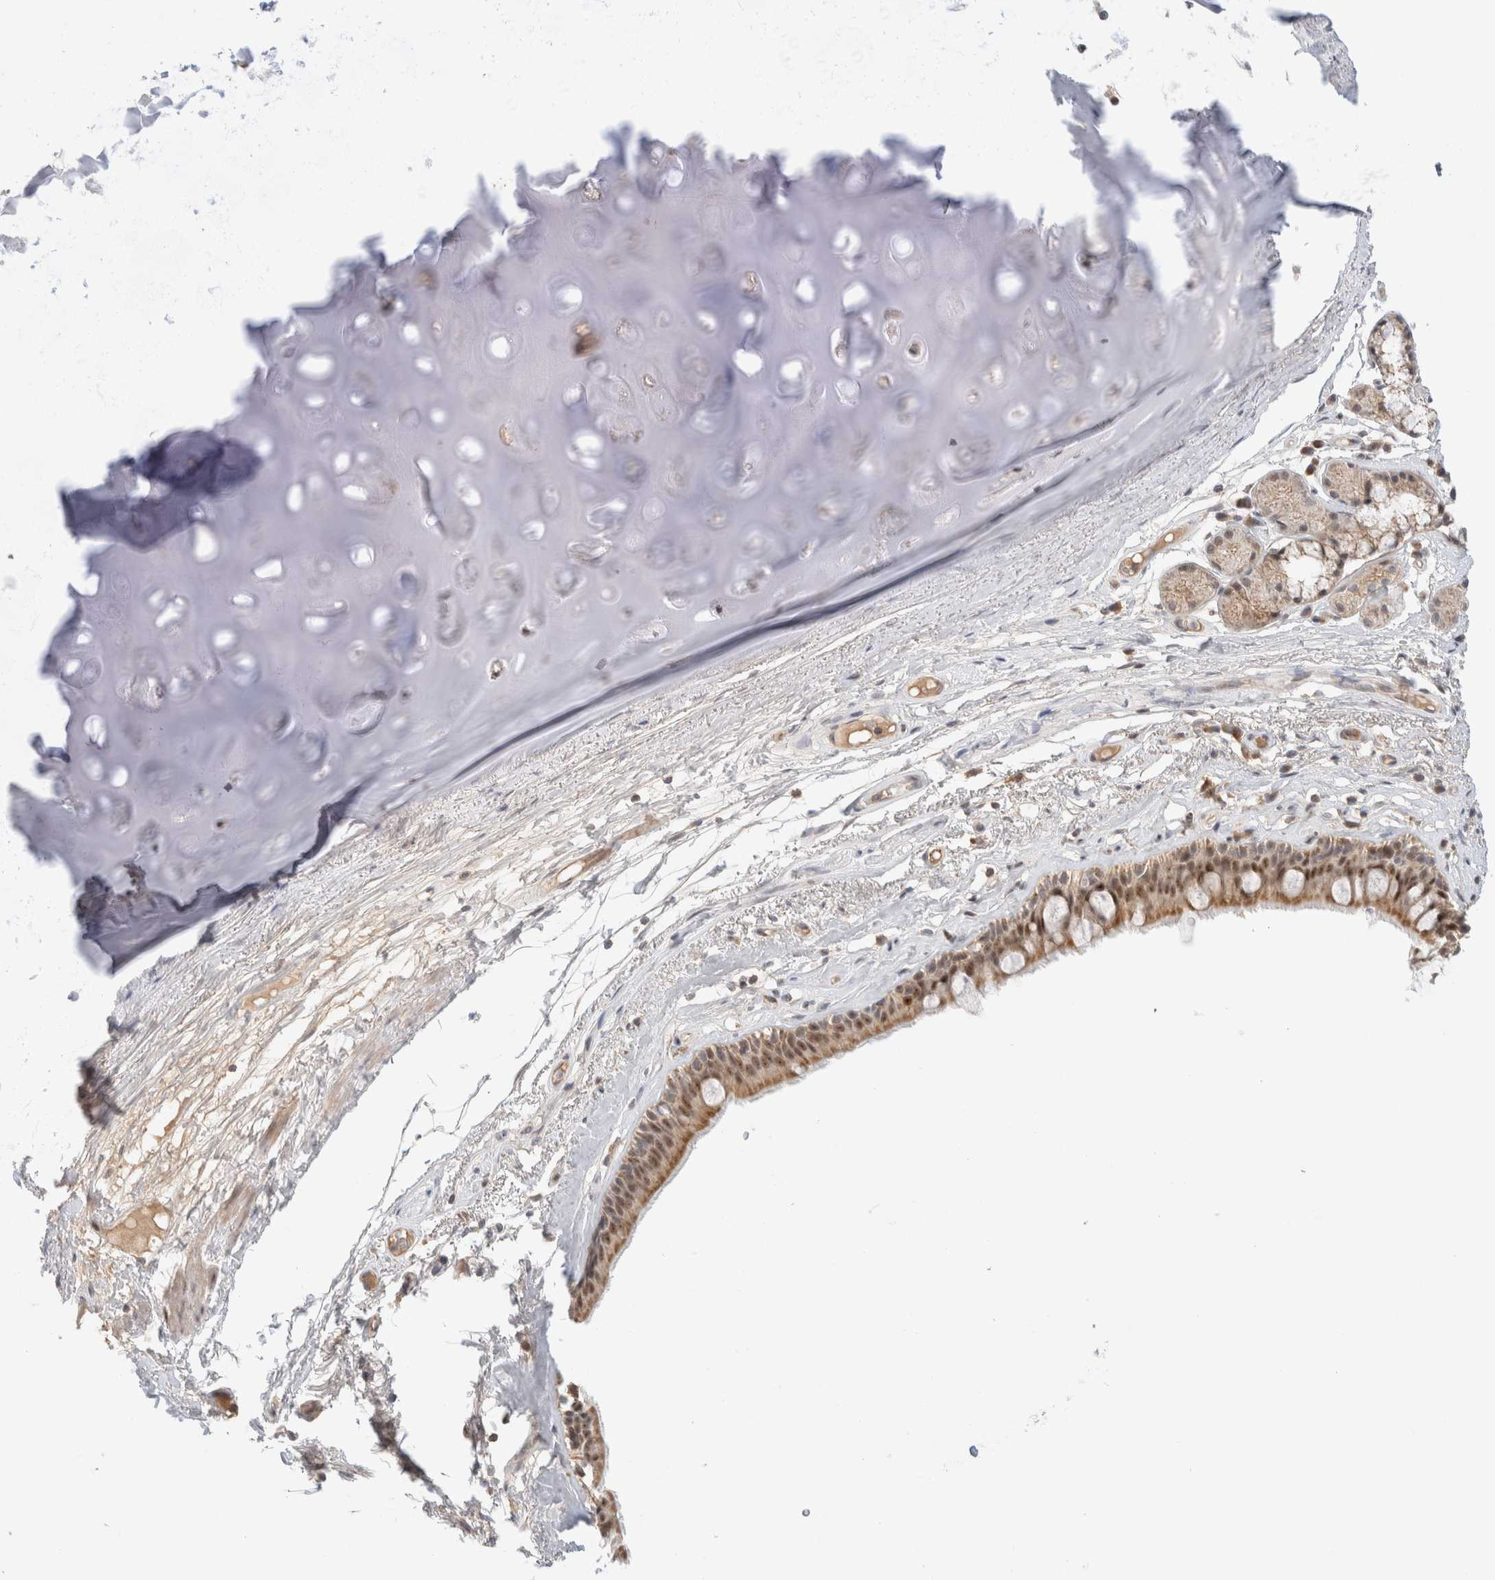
{"staining": {"intensity": "moderate", "quantity": ">75%", "location": "cytoplasmic/membranous,nuclear"}, "tissue": "bronchus", "cell_type": "Respiratory epithelial cells", "image_type": "normal", "snomed": [{"axis": "morphology", "description": "Normal tissue, NOS"}, {"axis": "topography", "description": "Cartilage tissue"}], "caption": "Immunohistochemical staining of benign bronchus demonstrates >75% levels of moderate cytoplasmic/membranous,nuclear protein expression in about >75% of respiratory epithelial cells. The staining was performed using DAB to visualize the protein expression in brown, while the nuclei were stained in blue with hematoxylin (Magnification: 20x).", "gene": "MRM3", "patient": {"sex": "female", "age": 63}}